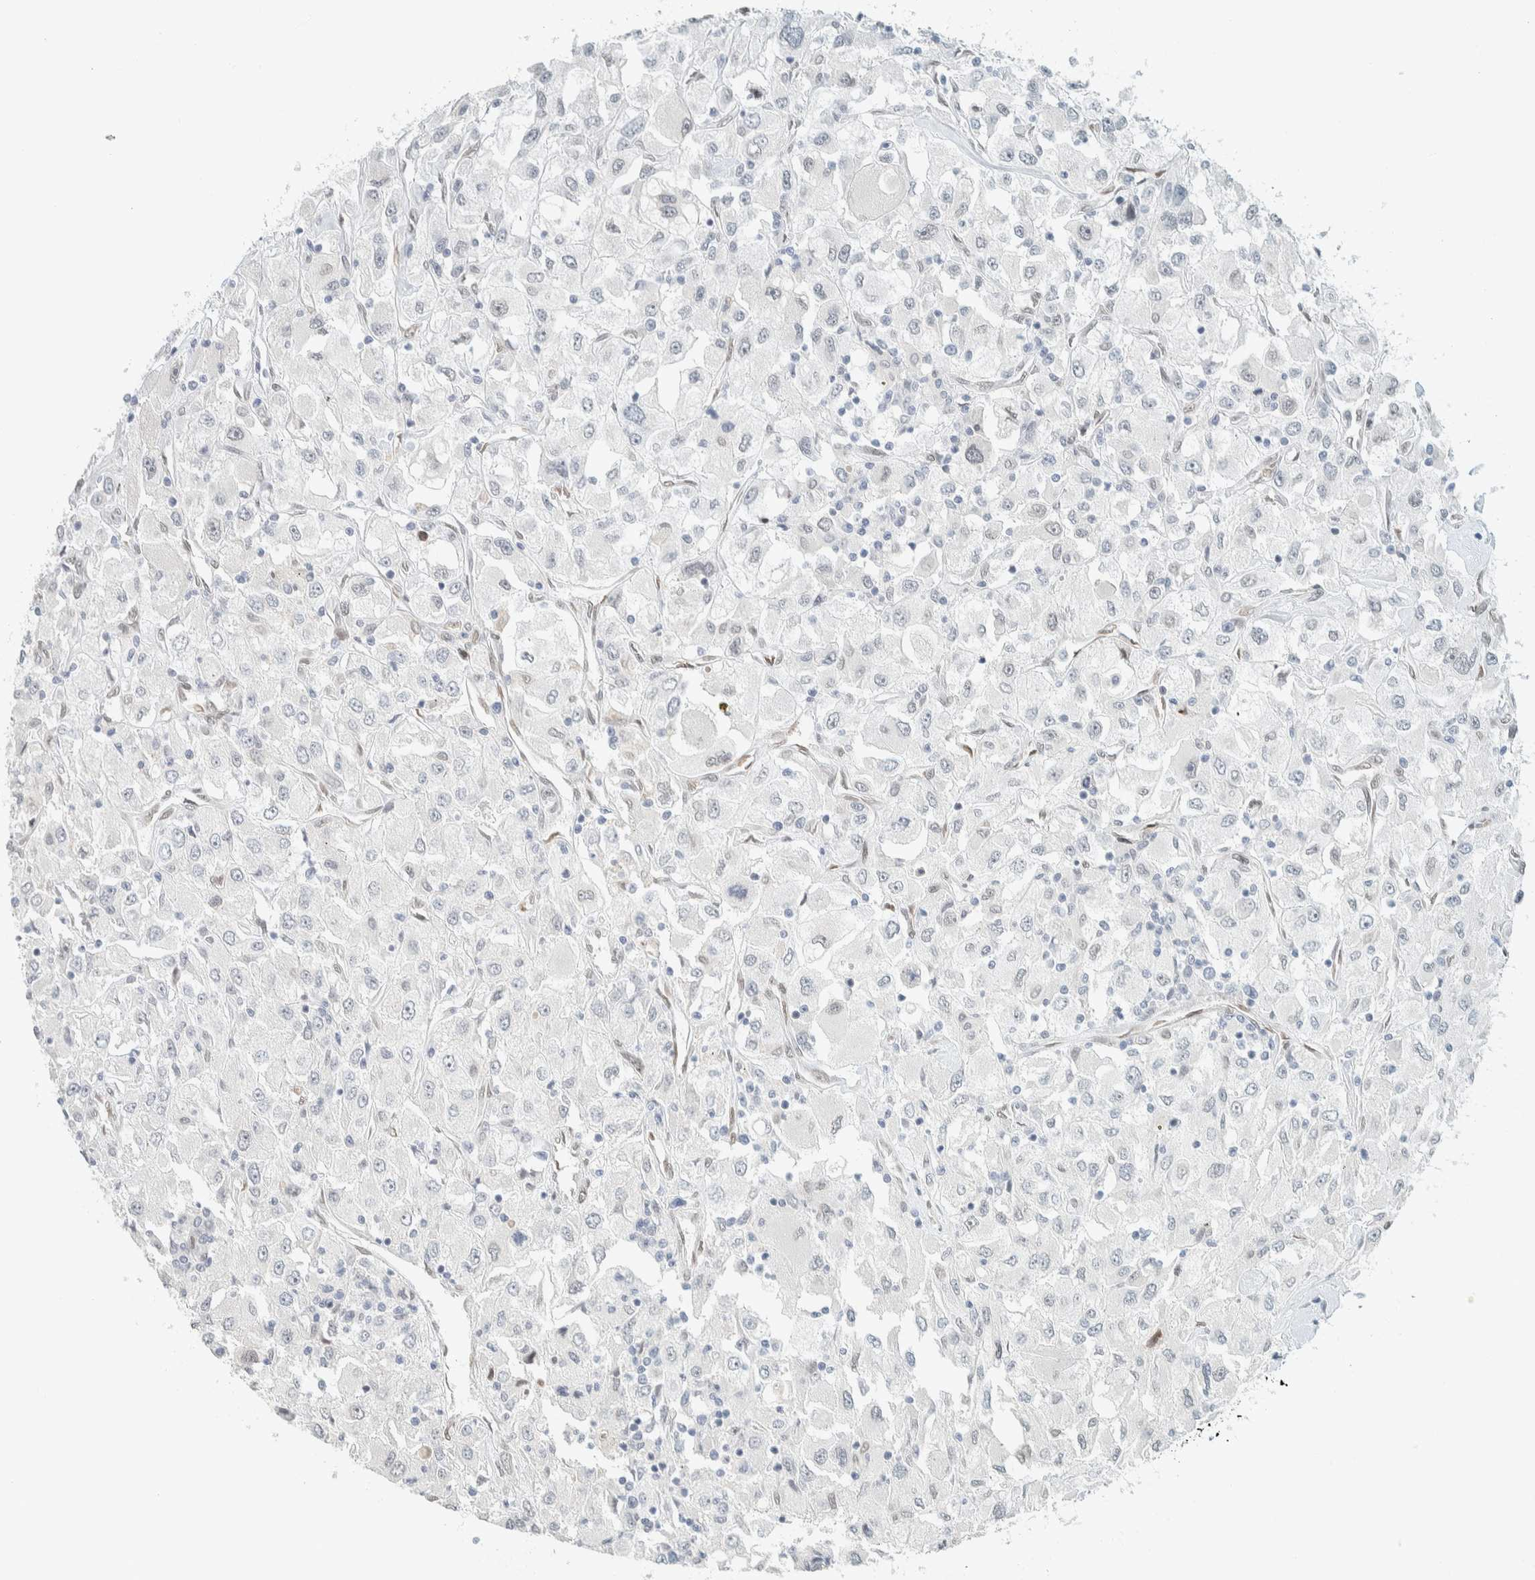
{"staining": {"intensity": "negative", "quantity": "none", "location": "none"}, "tissue": "renal cancer", "cell_type": "Tumor cells", "image_type": "cancer", "snomed": [{"axis": "morphology", "description": "Adenocarcinoma, NOS"}, {"axis": "topography", "description": "Kidney"}], "caption": "This image is of renal cancer (adenocarcinoma) stained with IHC to label a protein in brown with the nuclei are counter-stained blue. There is no positivity in tumor cells.", "gene": "C1QTNF12", "patient": {"sex": "female", "age": 52}}